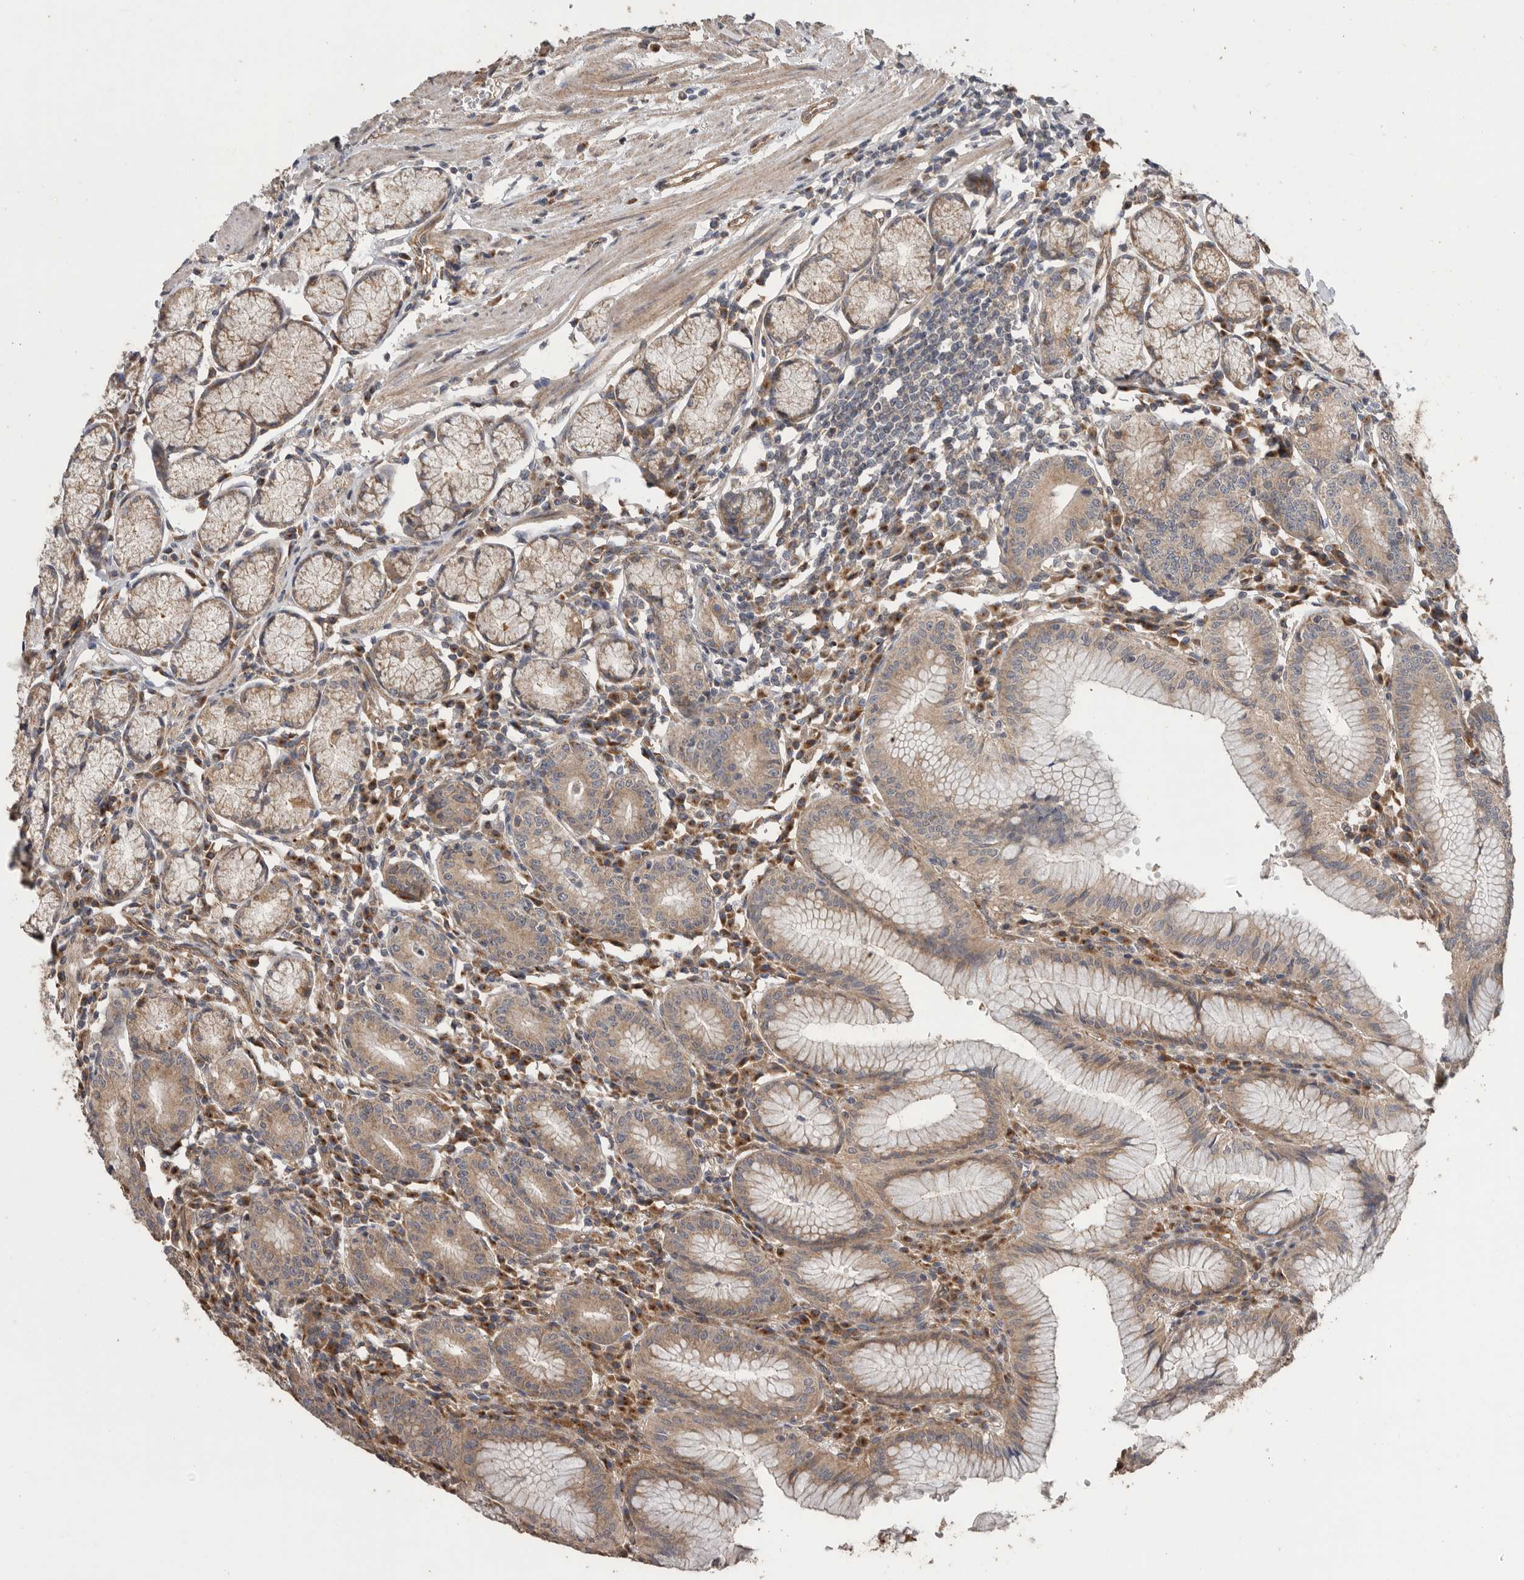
{"staining": {"intensity": "moderate", "quantity": ">75%", "location": "cytoplasmic/membranous"}, "tissue": "stomach", "cell_type": "Glandular cells", "image_type": "normal", "snomed": [{"axis": "morphology", "description": "Normal tissue, NOS"}, {"axis": "topography", "description": "Stomach"}], "caption": "This is an image of immunohistochemistry (IHC) staining of unremarkable stomach, which shows moderate positivity in the cytoplasmic/membranous of glandular cells.", "gene": "PODXL2", "patient": {"sex": "male", "age": 55}}